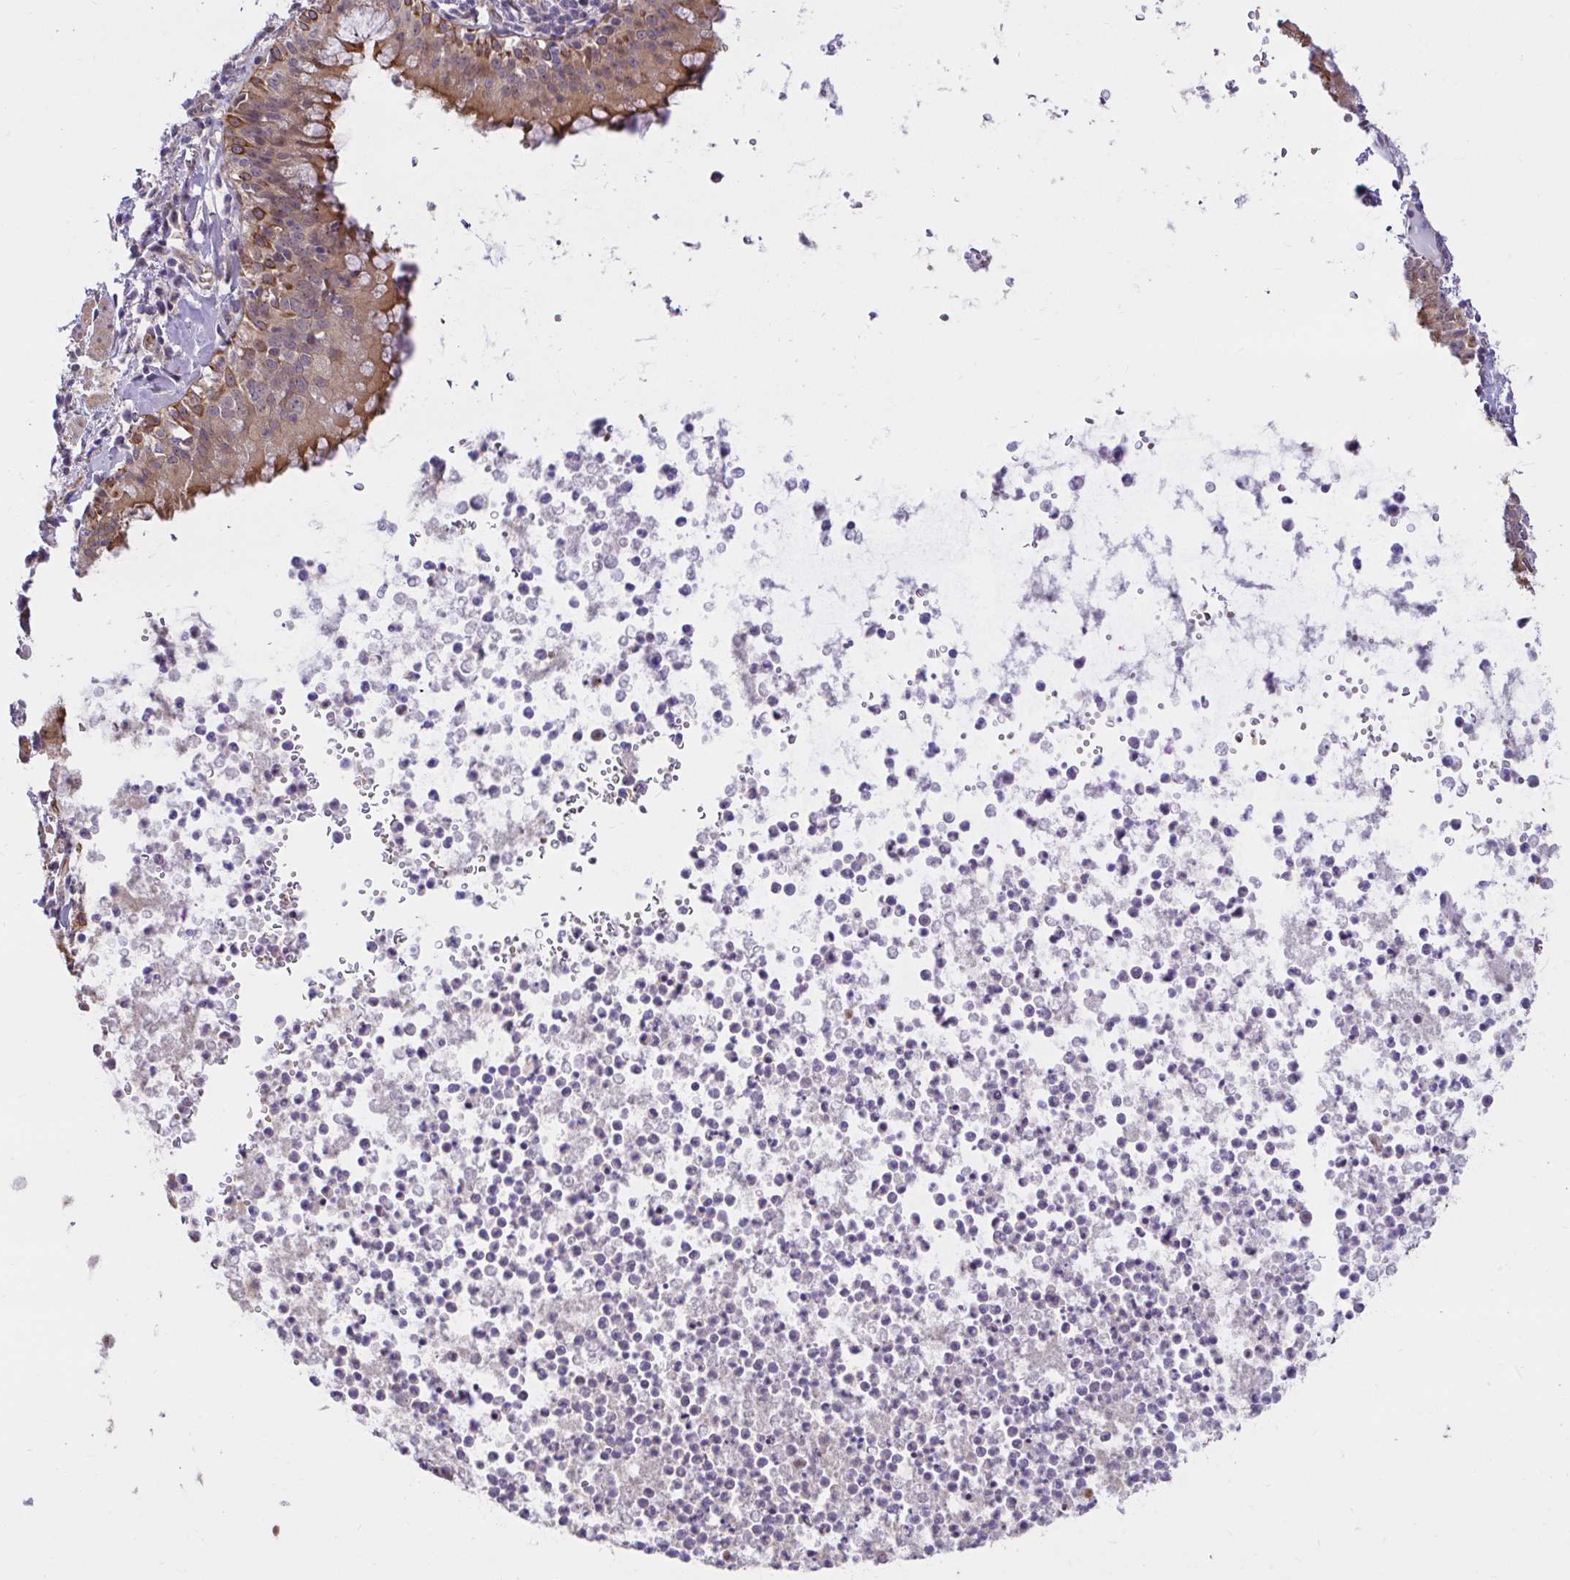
{"staining": {"intensity": "moderate", "quantity": ">75%", "location": "cytoplasmic/membranous"}, "tissue": "bronchus", "cell_type": "Respiratory epithelial cells", "image_type": "normal", "snomed": [{"axis": "morphology", "description": "Normal tissue, NOS"}, {"axis": "topography", "description": "Cartilage tissue"}, {"axis": "topography", "description": "Bronchus"}], "caption": "Protein staining of benign bronchus displays moderate cytoplasmic/membranous expression in approximately >75% of respiratory epithelial cells.", "gene": "TRIM55", "patient": {"sex": "male", "age": 56}}